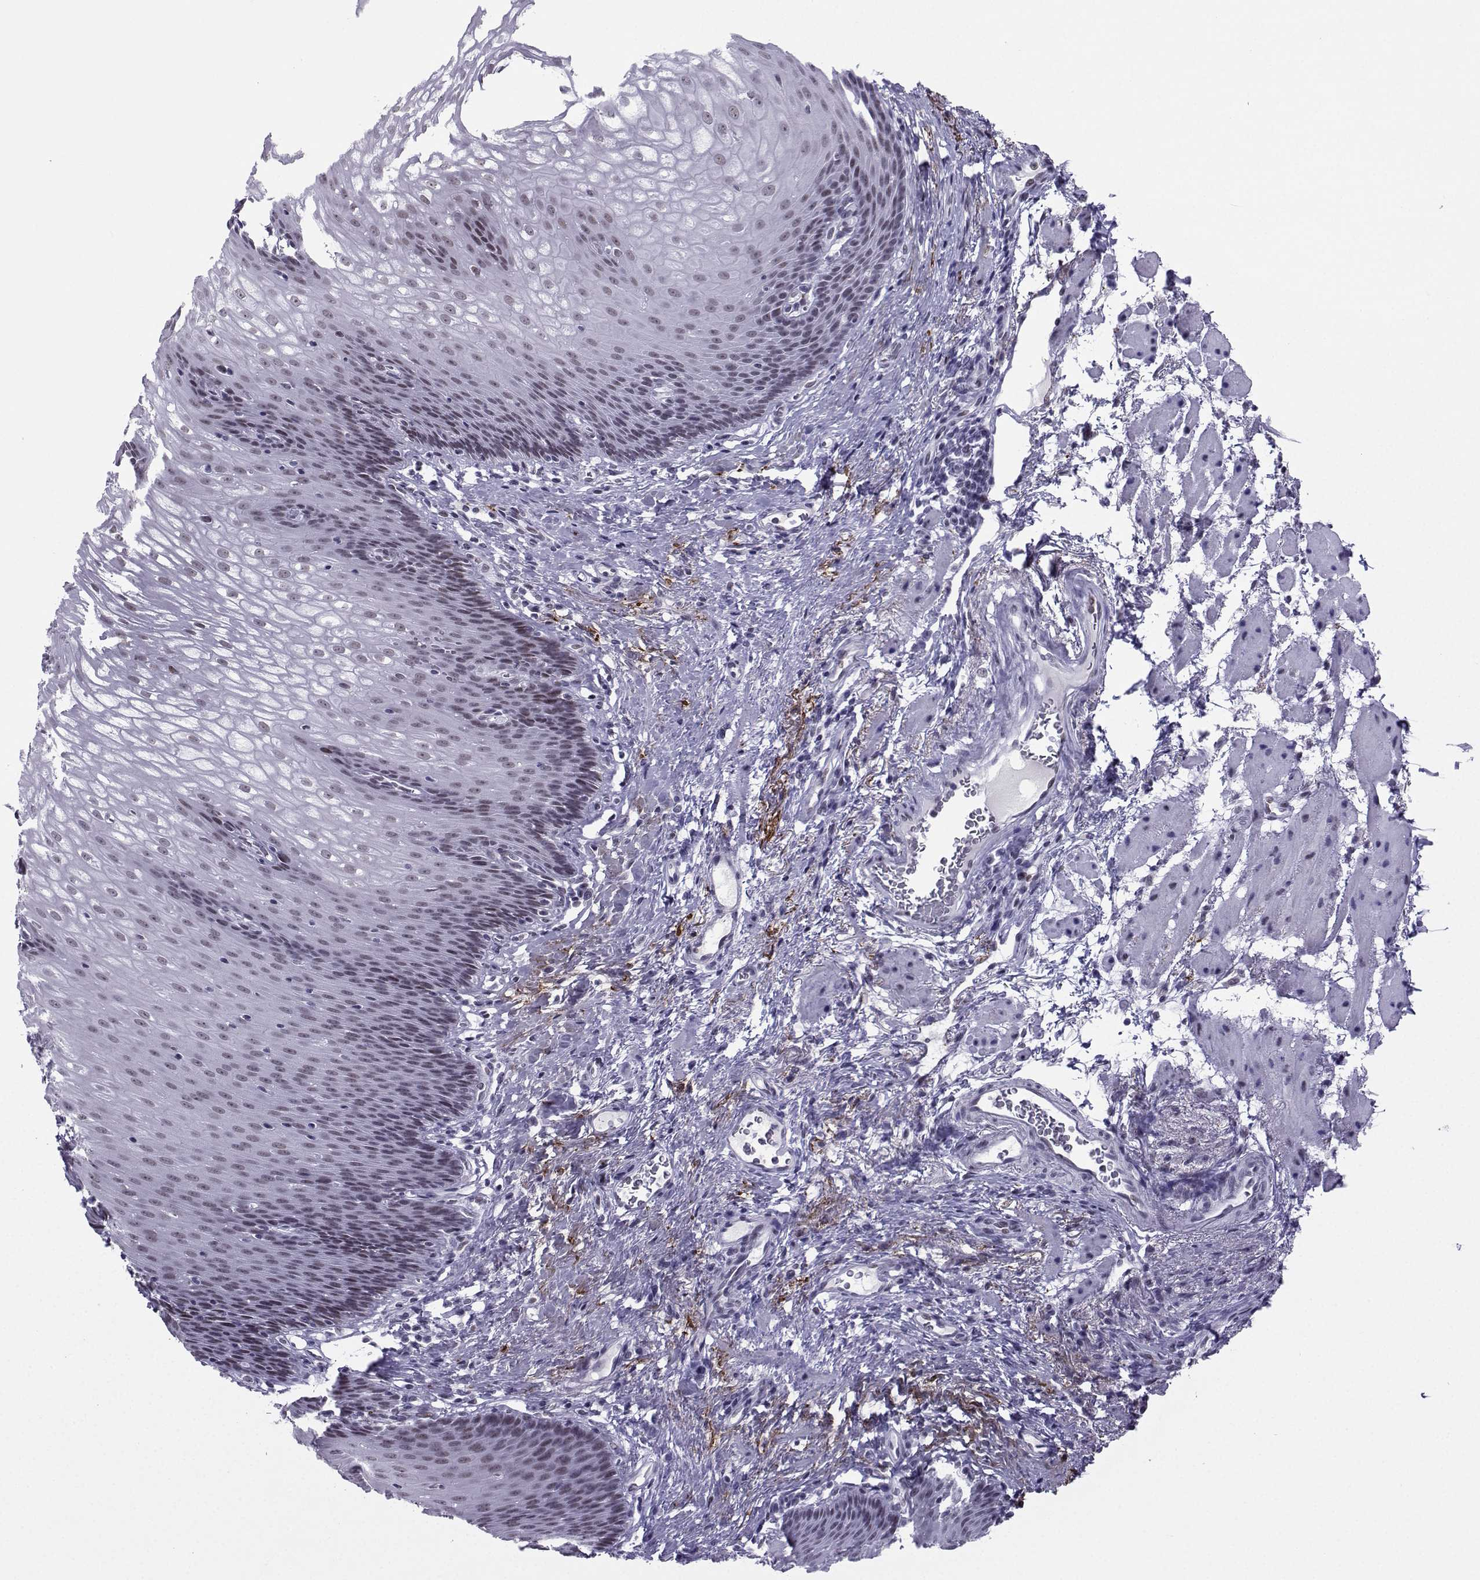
{"staining": {"intensity": "weak", "quantity": "25%-75%", "location": "nuclear"}, "tissue": "esophagus", "cell_type": "Squamous epithelial cells", "image_type": "normal", "snomed": [{"axis": "morphology", "description": "Normal tissue, NOS"}, {"axis": "topography", "description": "Esophagus"}], "caption": "The photomicrograph shows immunohistochemical staining of benign esophagus. There is weak nuclear positivity is identified in approximately 25%-75% of squamous epithelial cells.", "gene": "LORICRIN", "patient": {"sex": "male", "age": 76}}